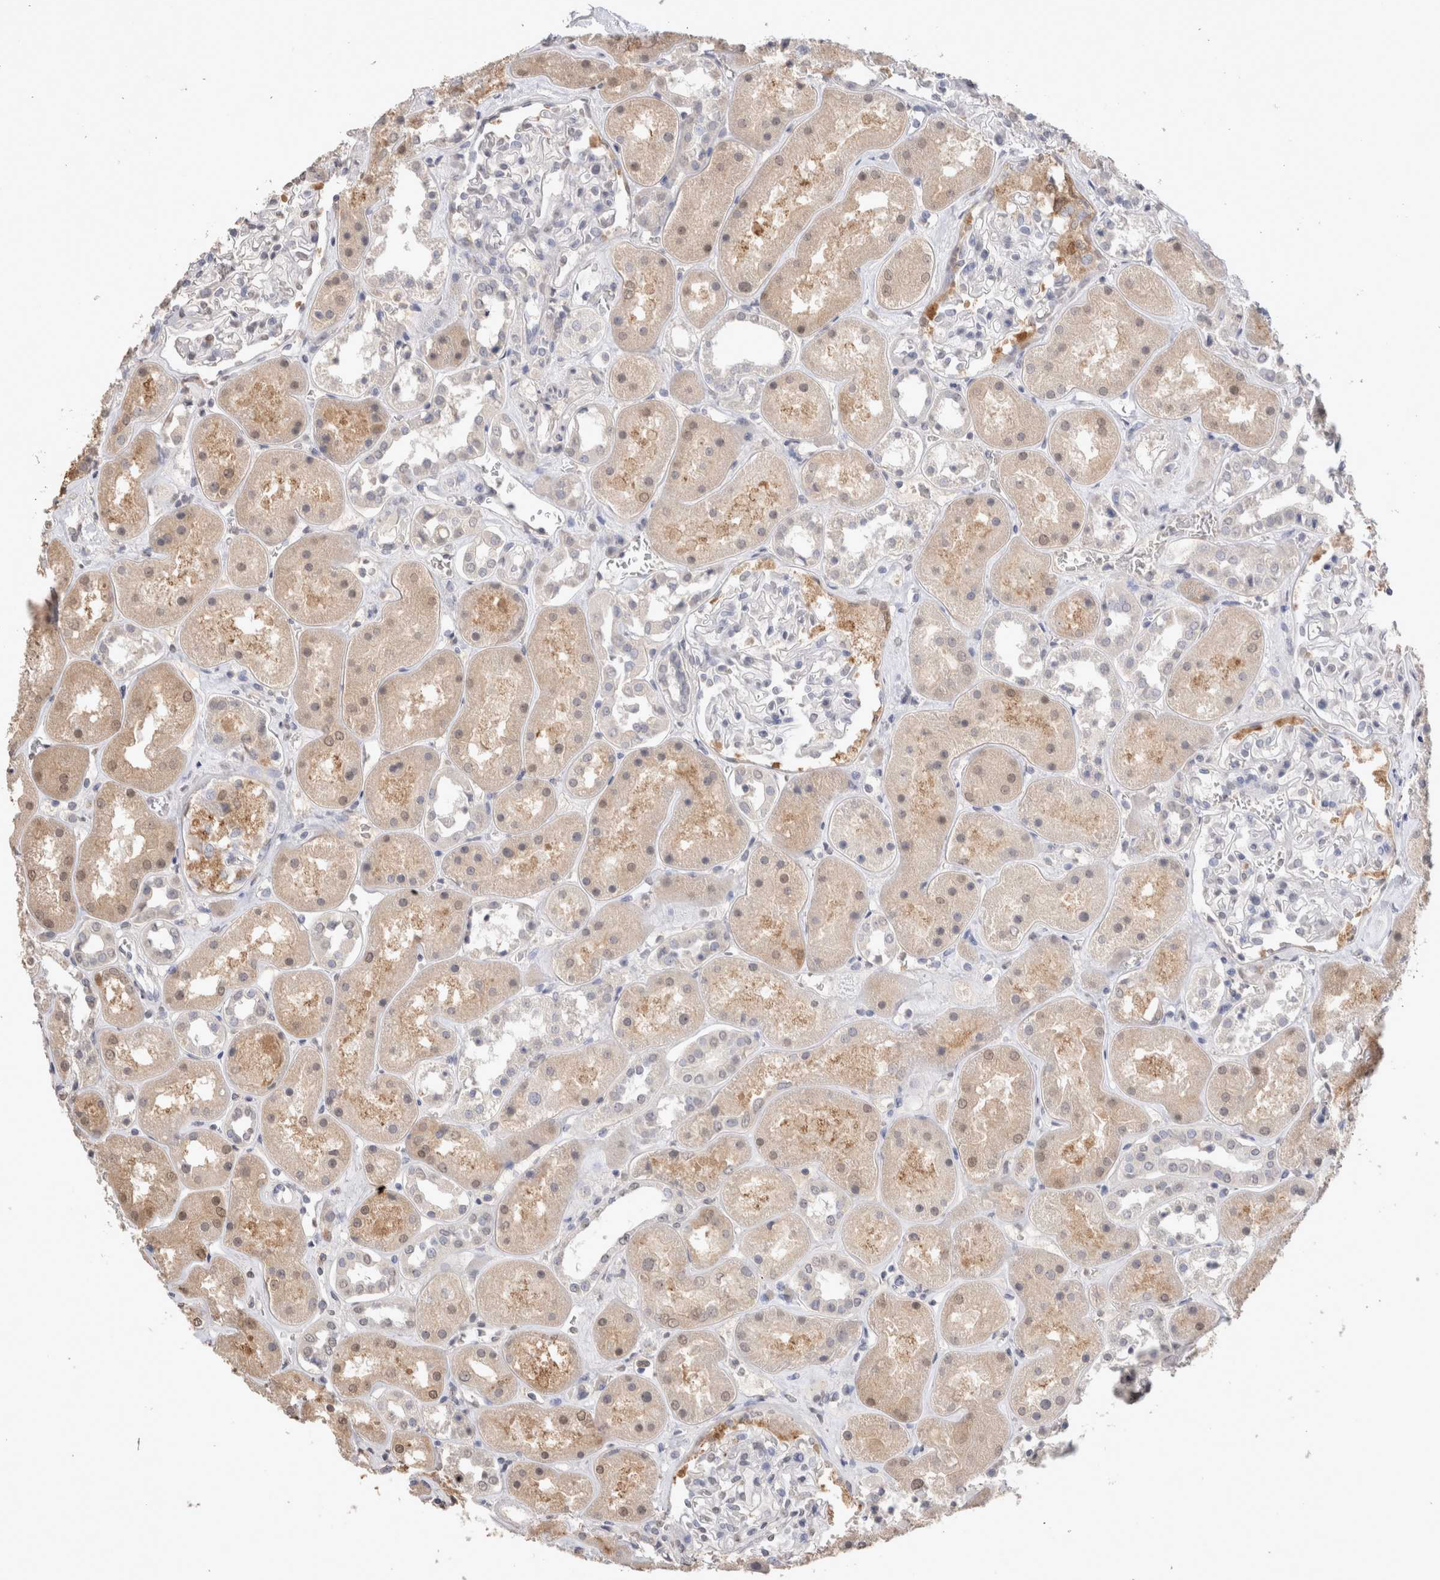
{"staining": {"intensity": "negative", "quantity": "none", "location": "none"}, "tissue": "kidney", "cell_type": "Cells in glomeruli", "image_type": "normal", "snomed": [{"axis": "morphology", "description": "Normal tissue, NOS"}, {"axis": "topography", "description": "Kidney"}], "caption": "This histopathology image is of benign kidney stained with immunohistochemistry to label a protein in brown with the nuclei are counter-stained blue. There is no staining in cells in glomeruli.", "gene": "LGALS2", "patient": {"sex": "male", "age": 70}}